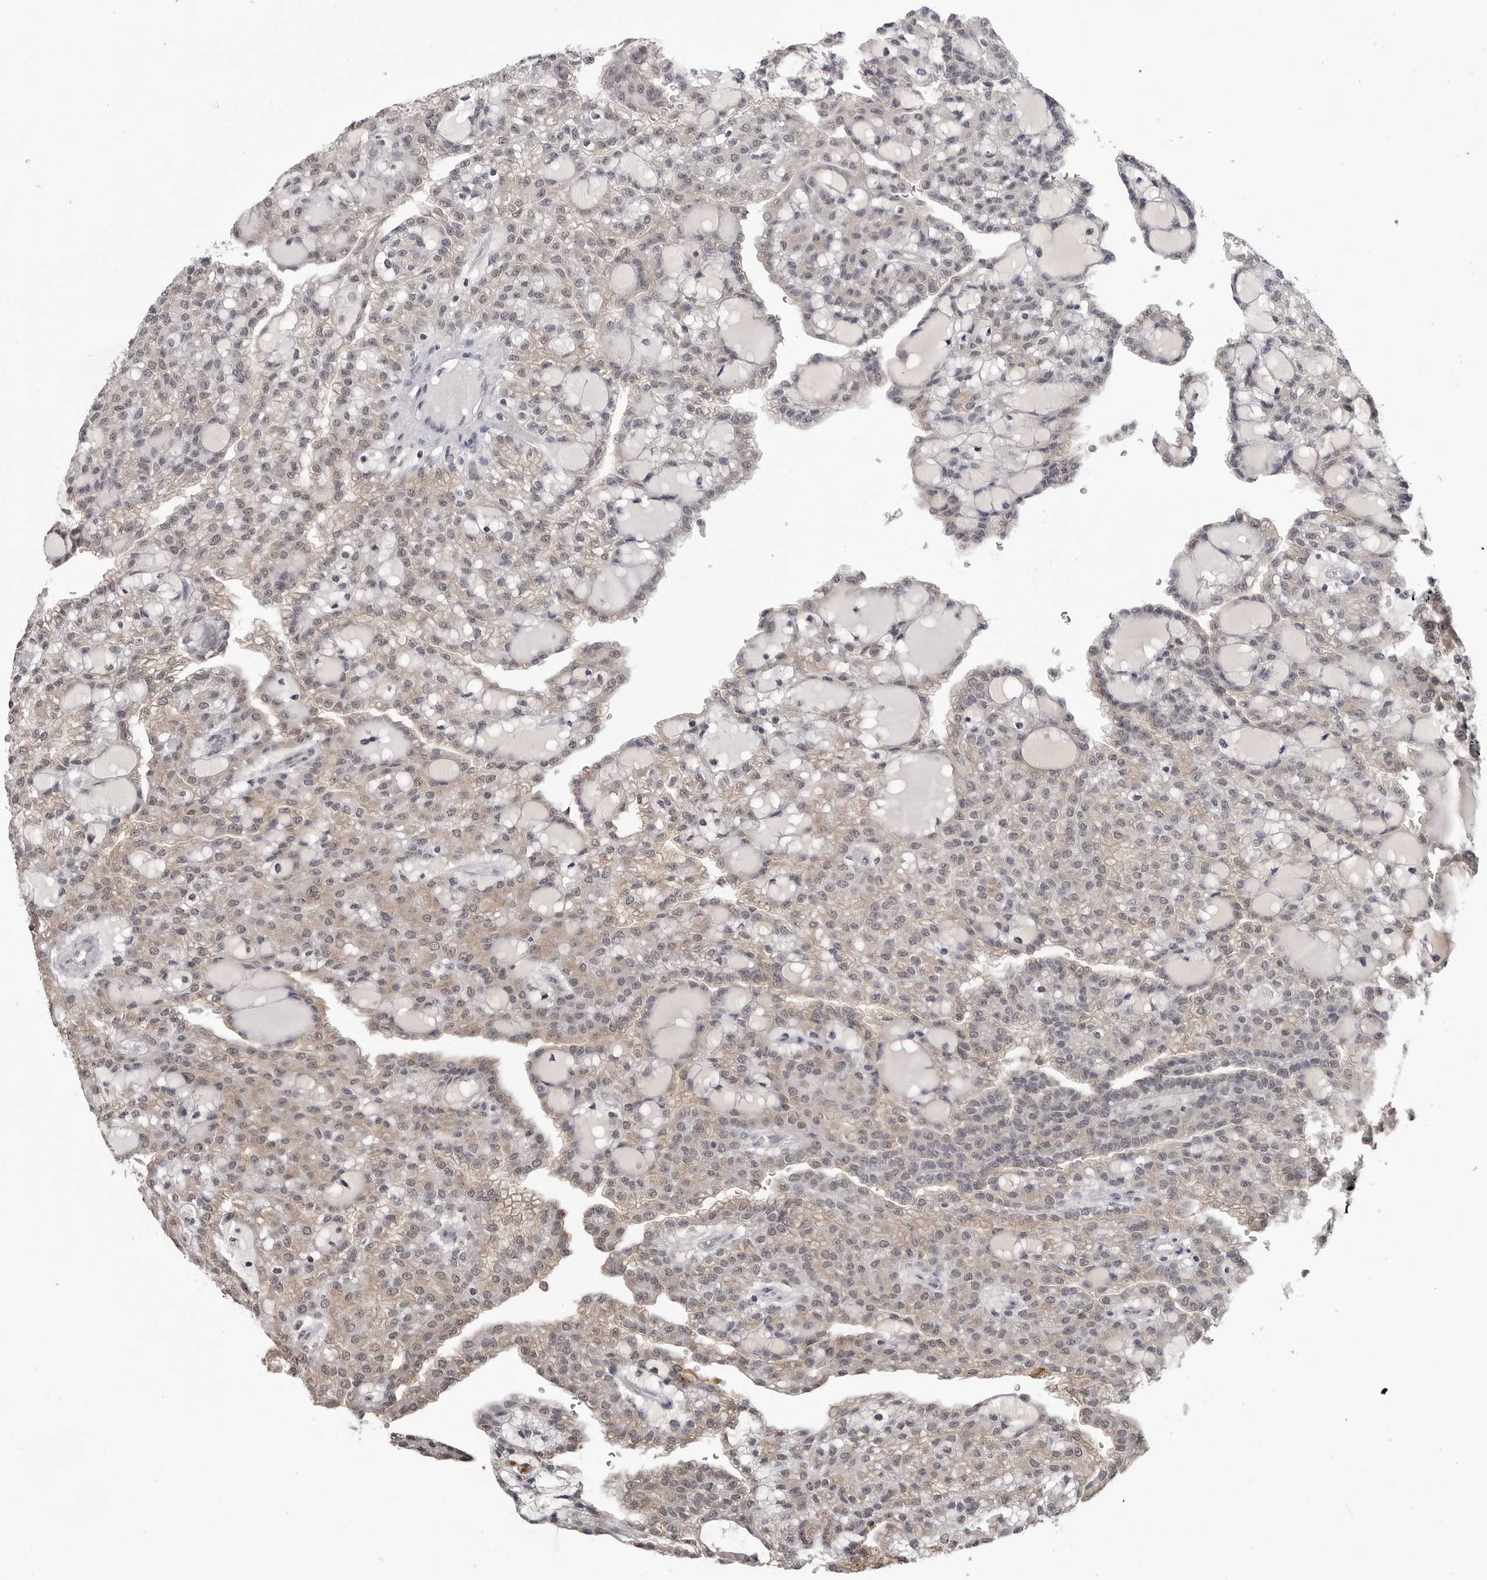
{"staining": {"intensity": "weak", "quantity": "25%-75%", "location": "cytoplasmic/membranous,nuclear"}, "tissue": "renal cancer", "cell_type": "Tumor cells", "image_type": "cancer", "snomed": [{"axis": "morphology", "description": "Adenocarcinoma, NOS"}, {"axis": "topography", "description": "Kidney"}], "caption": "Renal cancer (adenocarcinoma) stained for a protein (brown) reveals weak cytoplasmic/membranous and nuclear positive expression in about 25%-75% of tumor cells.", "gene": "CDK20", "patient": {"sex": "male", "age": 63}}